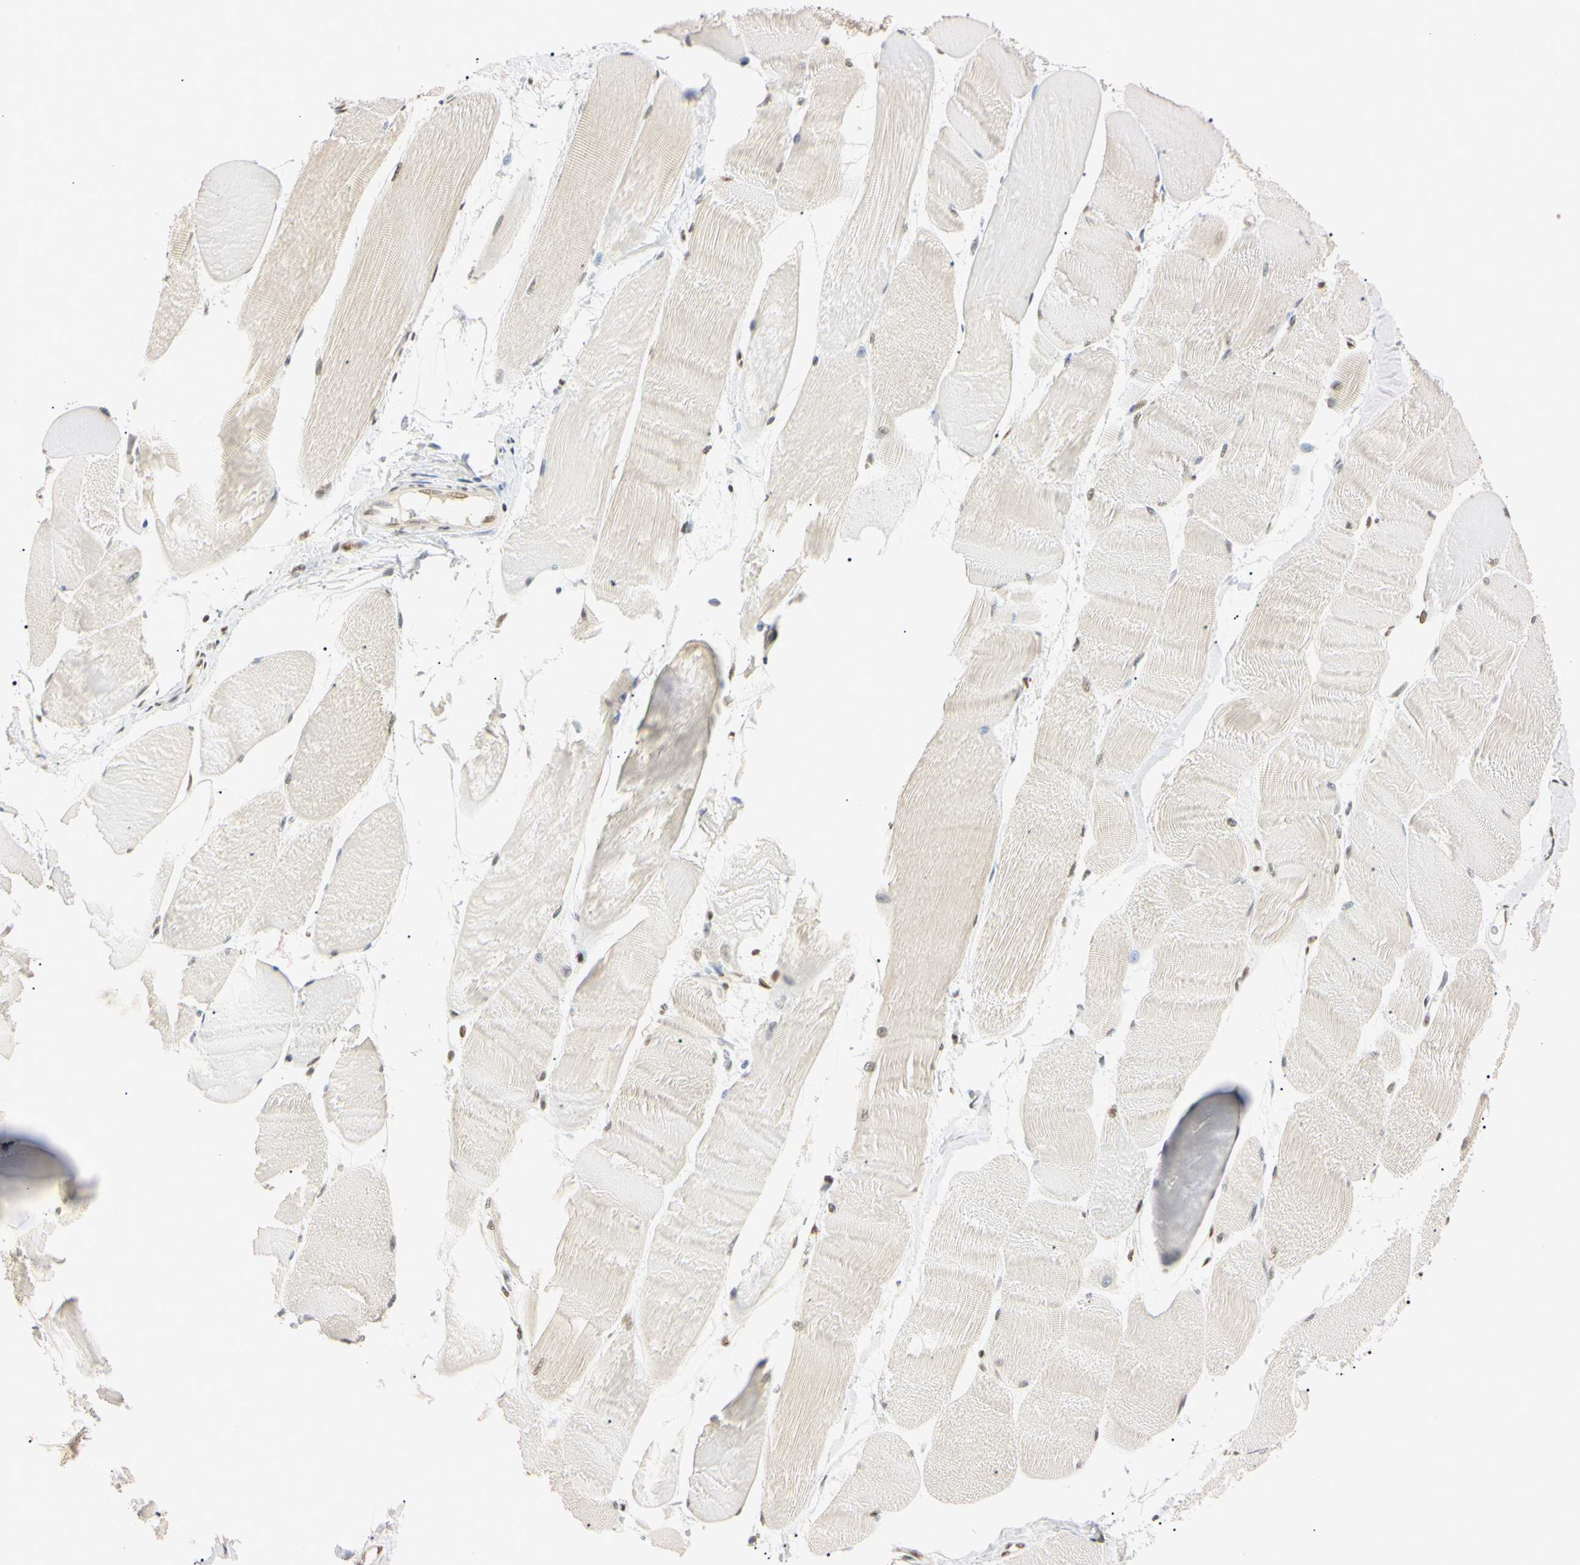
{"staining": {"intensity": "moderate", "quantity": "25%-75%", "location": "nuclear"}, "tissue": "skeletal muscle", "cell_type": "Myocytes", "image_type": "normal", "snomed": [{"axis": "morphology", "description": "Normal tissue, NOS"}, {"axis": "morphology", "description": "Squamous cell carcinoma, NOS"}, {"axis": "topography", "description": "Skeletal muscle"}], "caption": "The image demonstrates staining of benign skeletal muscle, revealing moderate nuclear protein positivity (brown color) within myocytes.", "gene": "SMARCA5", "patient": {"sex": "male", "age": 51}}